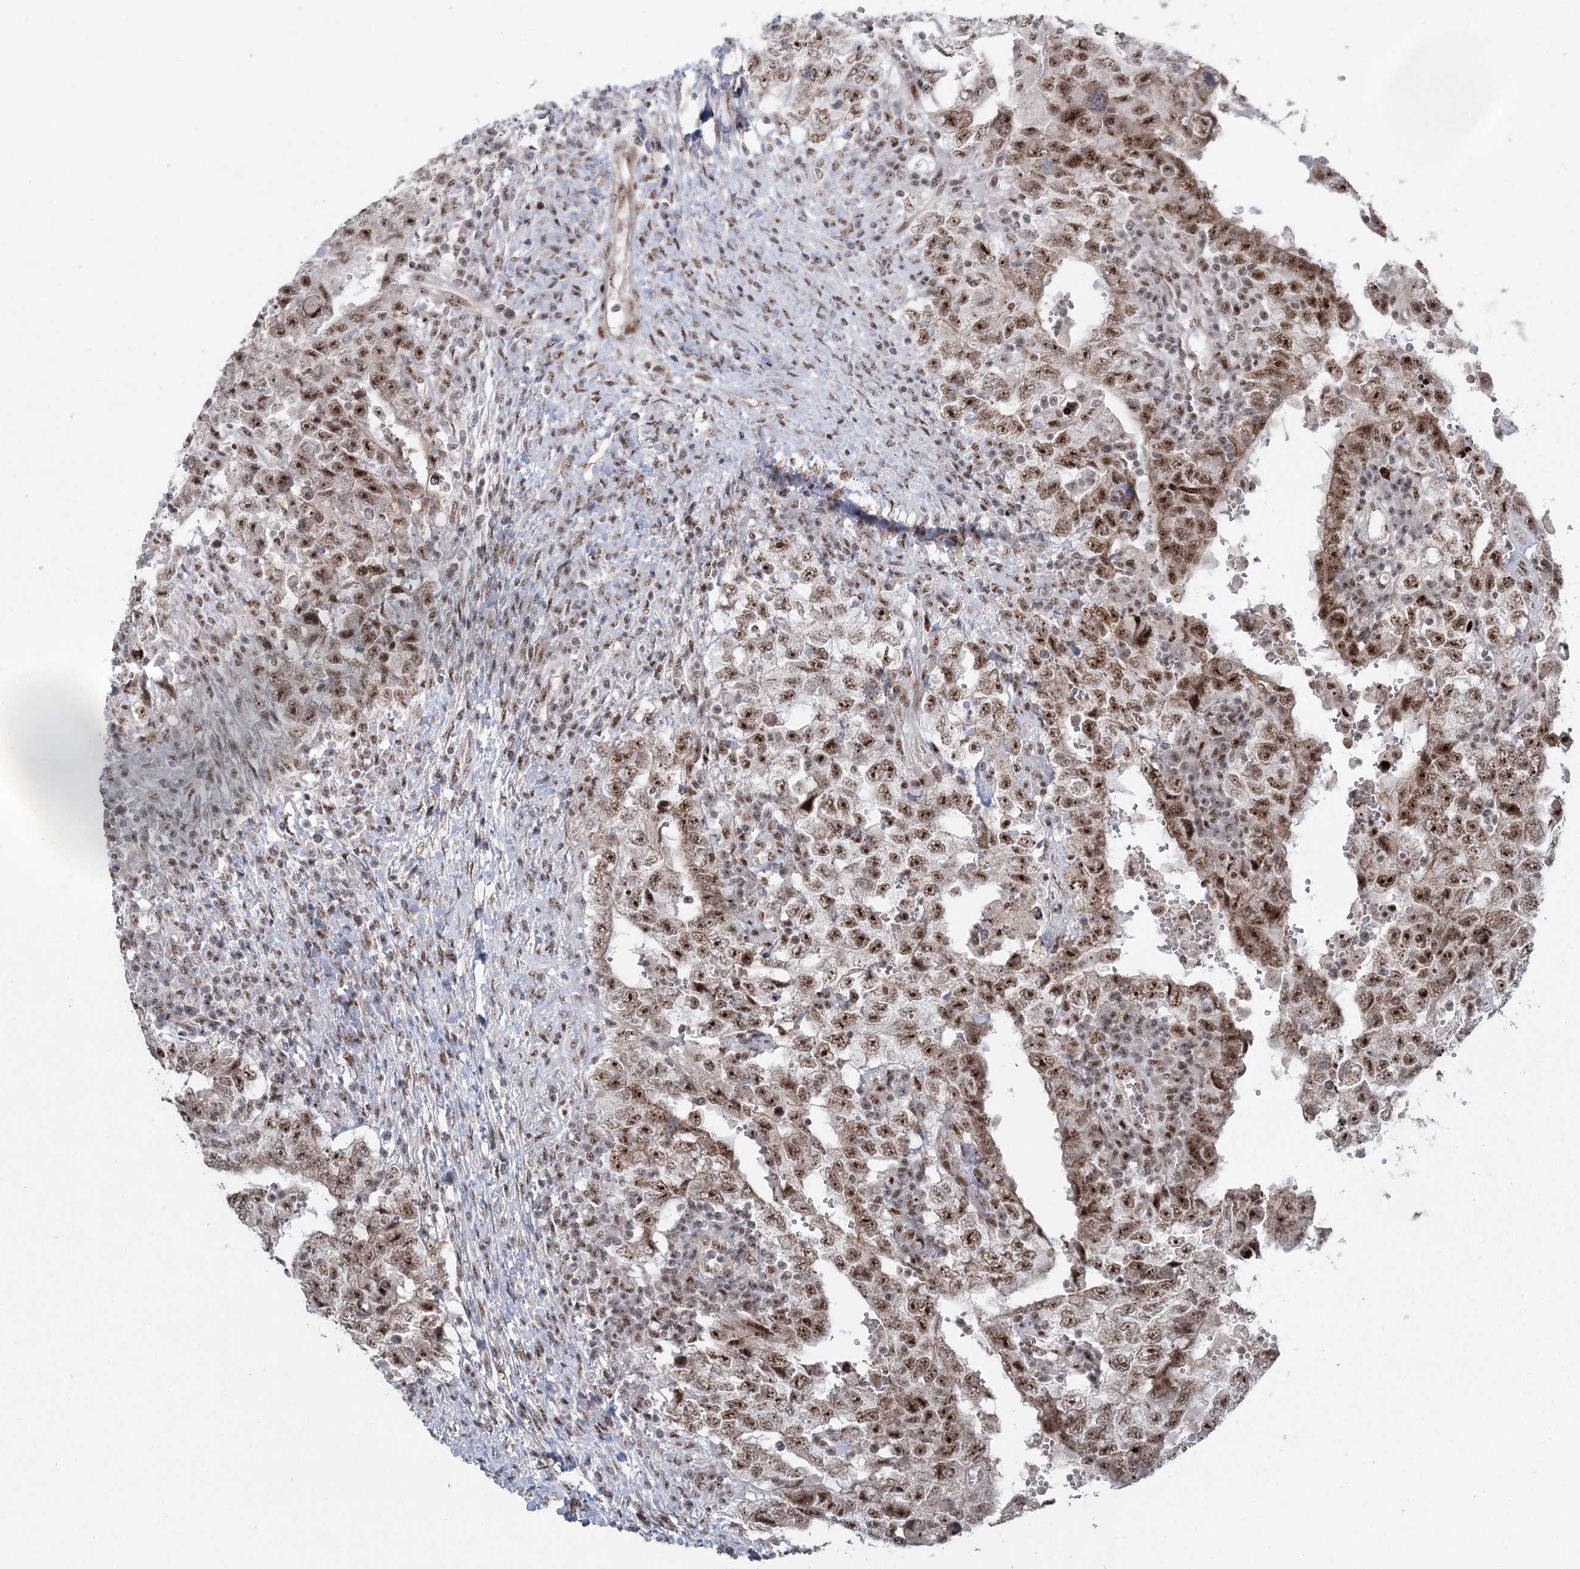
{"staining": {"intensity": "moderate", "quantity": ">75%", "location": "nuclear"}, "tissue": "testis cancer", "cell_type": "Tumor cells", "image_type": "cancer", "snomed": [{"axis": "morphology", "description": "Carcinoma, Embryonal, NOS"}, {"axis": "topography", "description": "Testis"}], "caption": "A photomicrograph of human testis cancer stained for a protein reveals moderate nuclear brown staining in tumor cells.", "gene": "CWC22", "patient": {"sex": "male", "age": 26}}